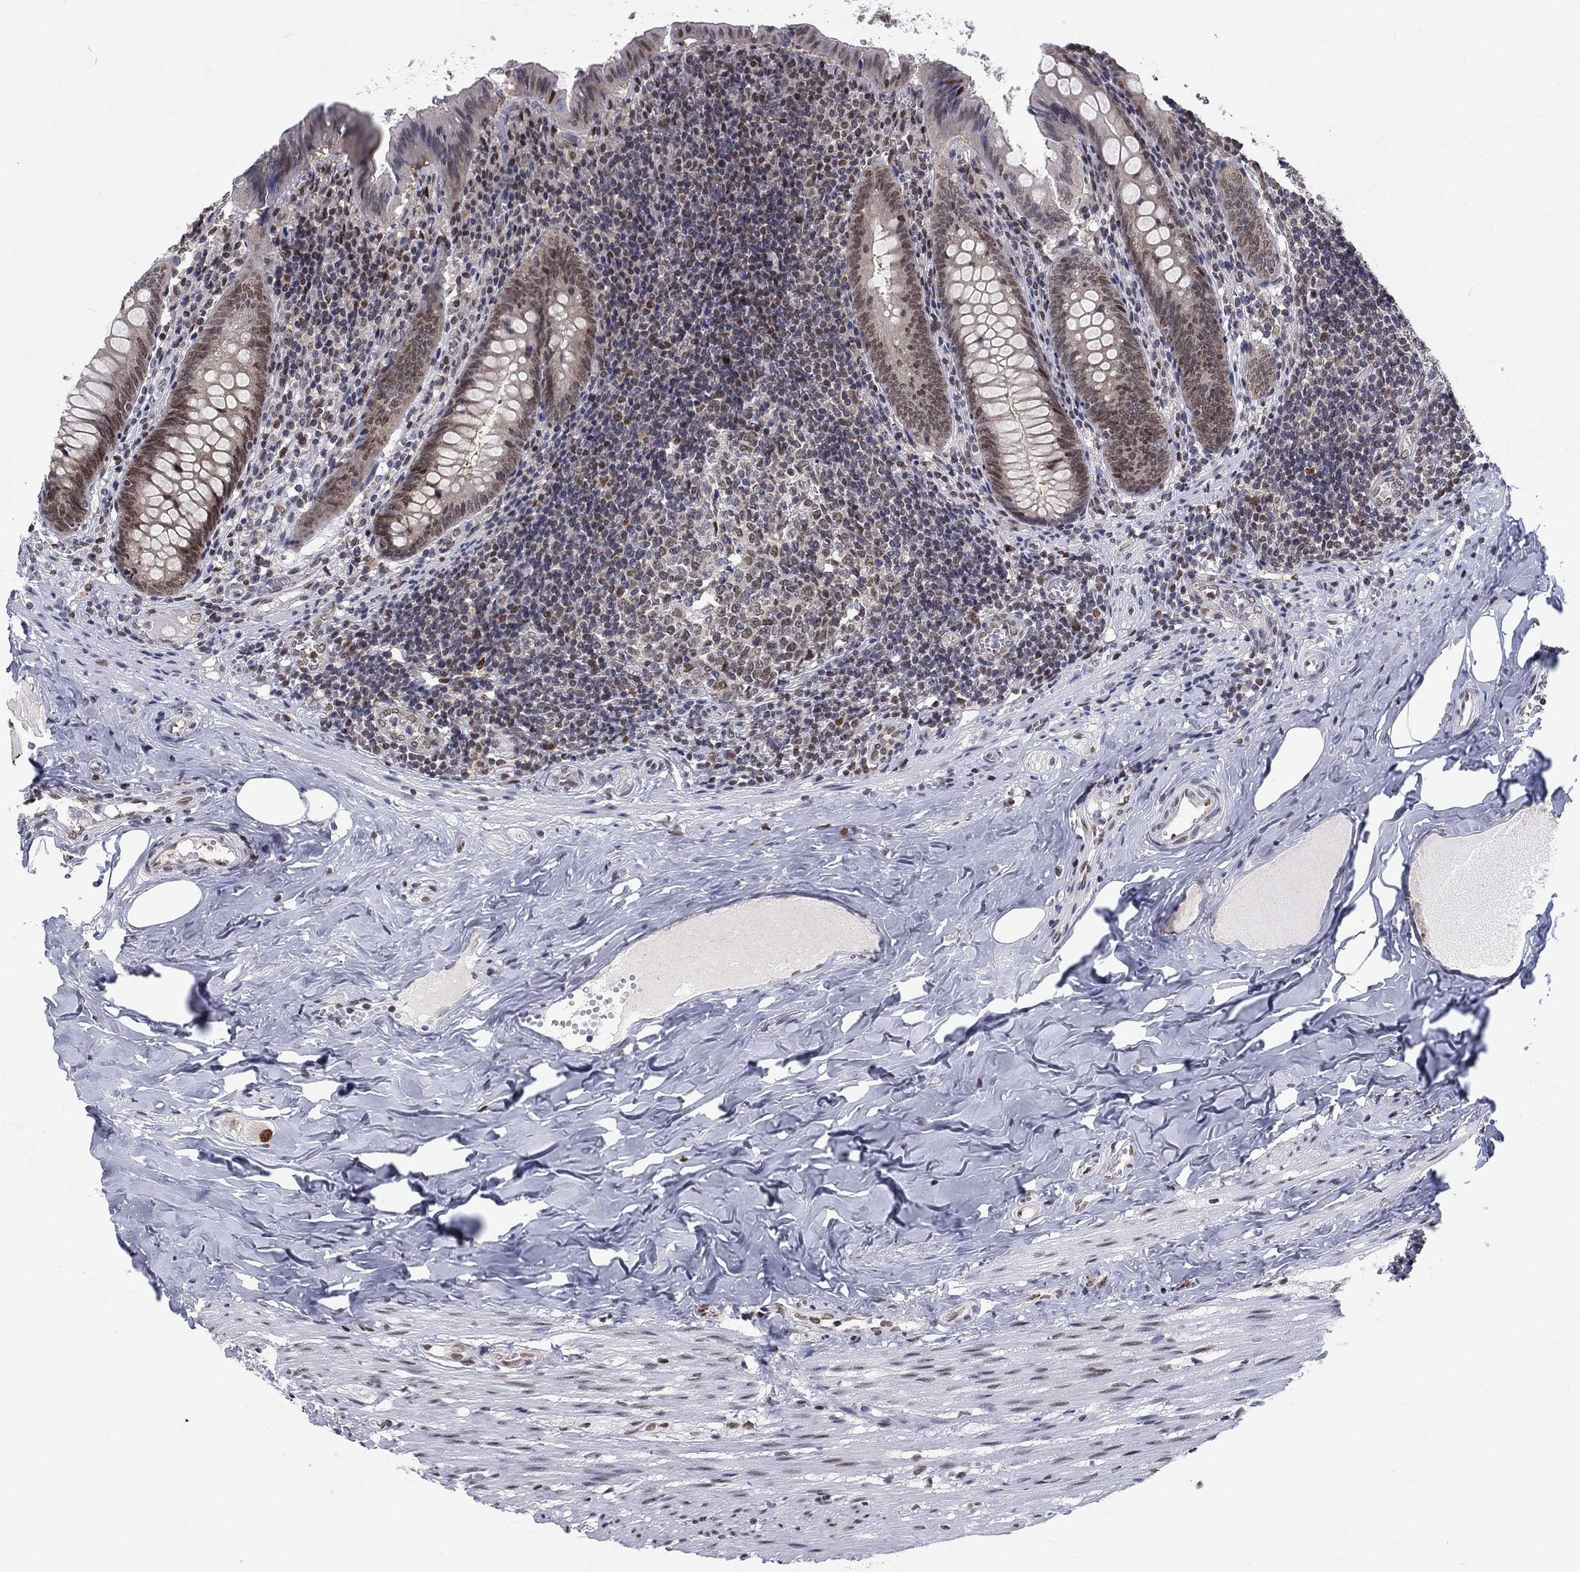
{"staining": {"intensity": "moderate", "quantity": "<25%", "location": "nuclear"}, "tissue": "appendix", "cell_type": "Glandular cells", "image_type": "normal", "snomed": [{"axis": "morphology", "description": "Normal tissue, NOS"}, {"axis": "topography", "description": "Appendix"}], "caption": "Protein staining demonstrates moderate nuclear expression in approximately <25% of glandular cells in benign appendix.", "gene": "CENPE", "patient": {"sex": "female", "age": 23}}